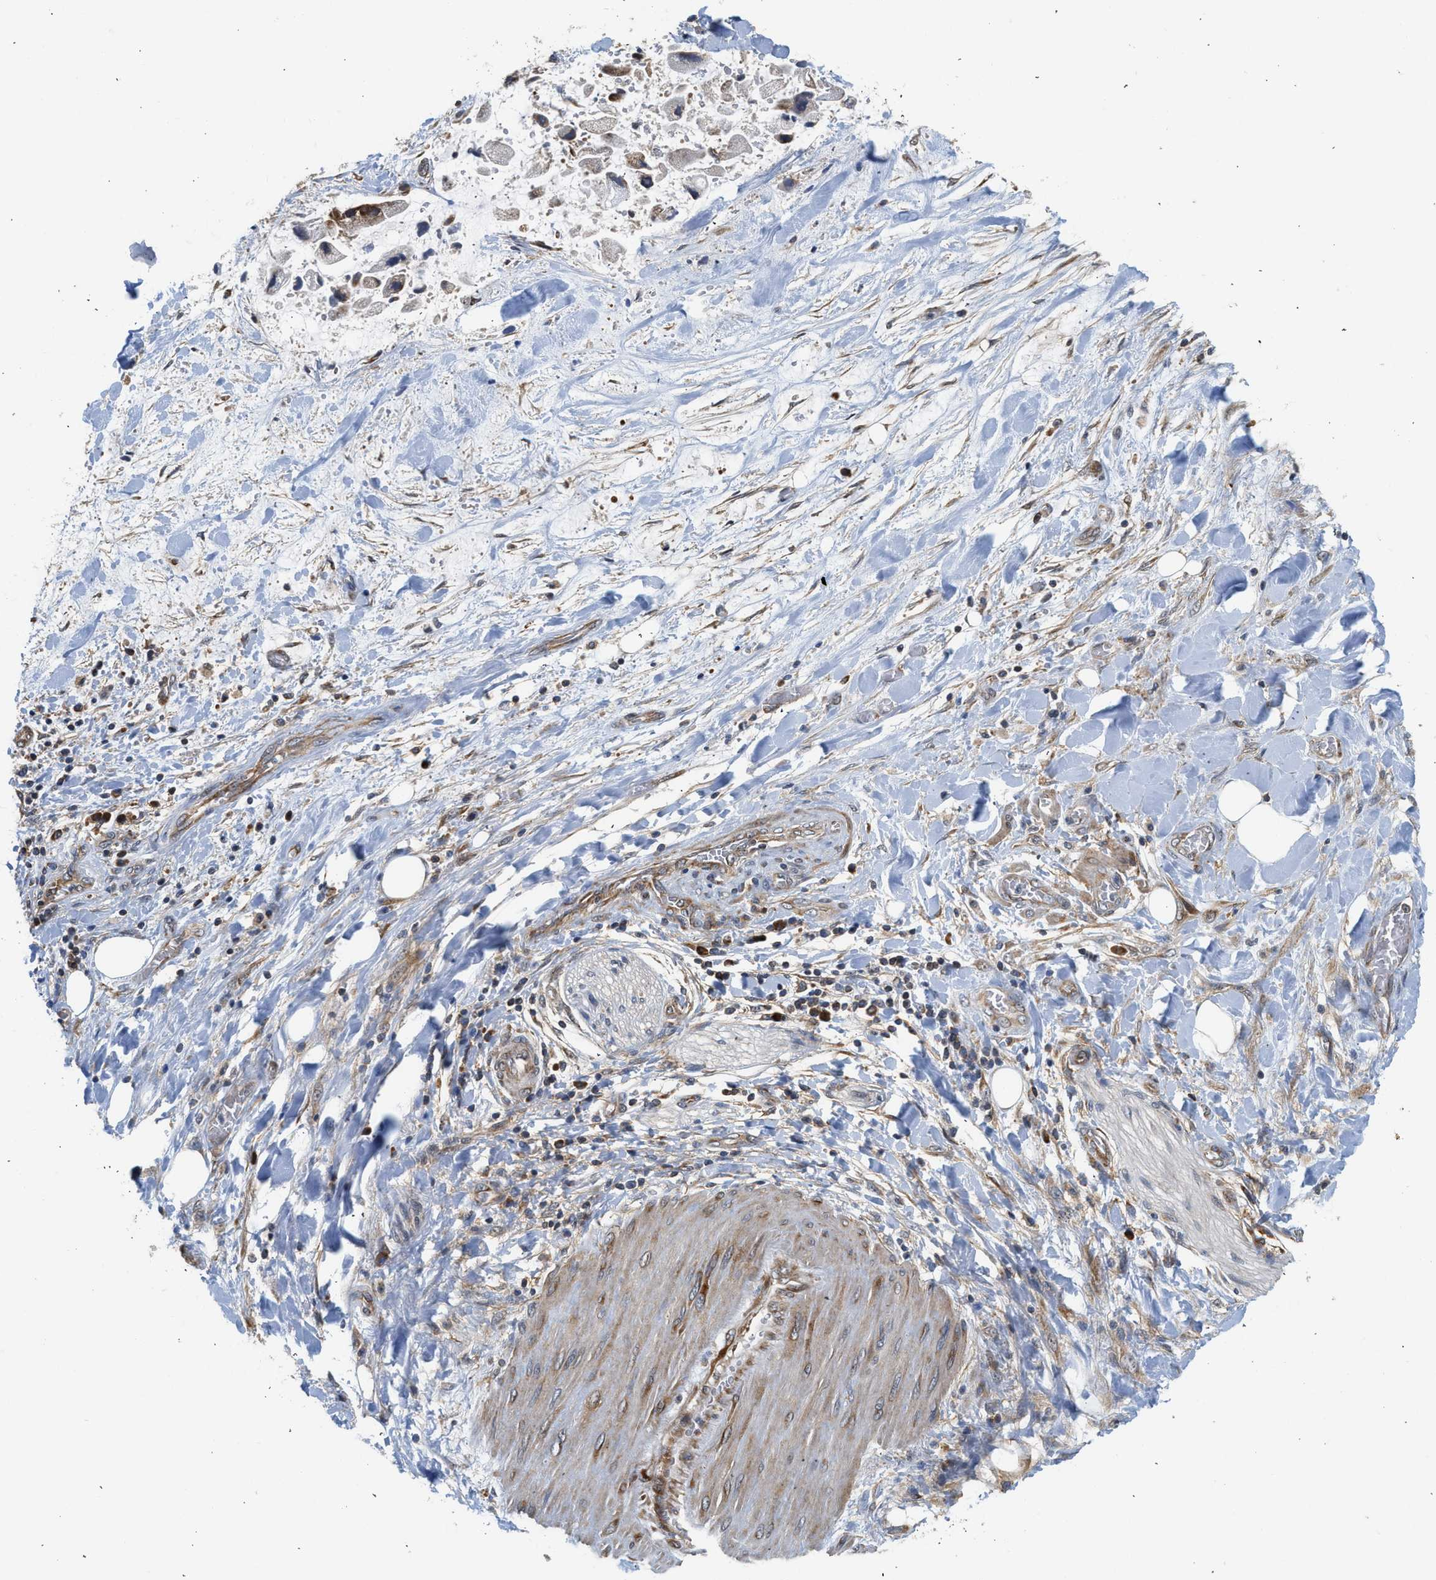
{"staining": {"intensity": "negative", "quantity": "none", "location": "none"}, "tissue": "adipose tissue", "cell_type": "Adipocytes", "image_type": "normal", "snomed": [{"axis": "morphology", "description": "Normal tissue, NOS"}, {"axis": "morphology", "description": "Cholangiocarcinoma"}, {"axis": "topography", "description": "Liver"}, {"axis": "topography", "description": "Peripheral nerve tissue"}], "caption": "Histopathology image shows no protein expression in adipocytes of normal adipose tissue. (Brightfield microscopy of DAB immunohistochemistry (IHC) at high magnification).", "gene": "POLG2", "patient": {"sex": "male", "age": 50}}